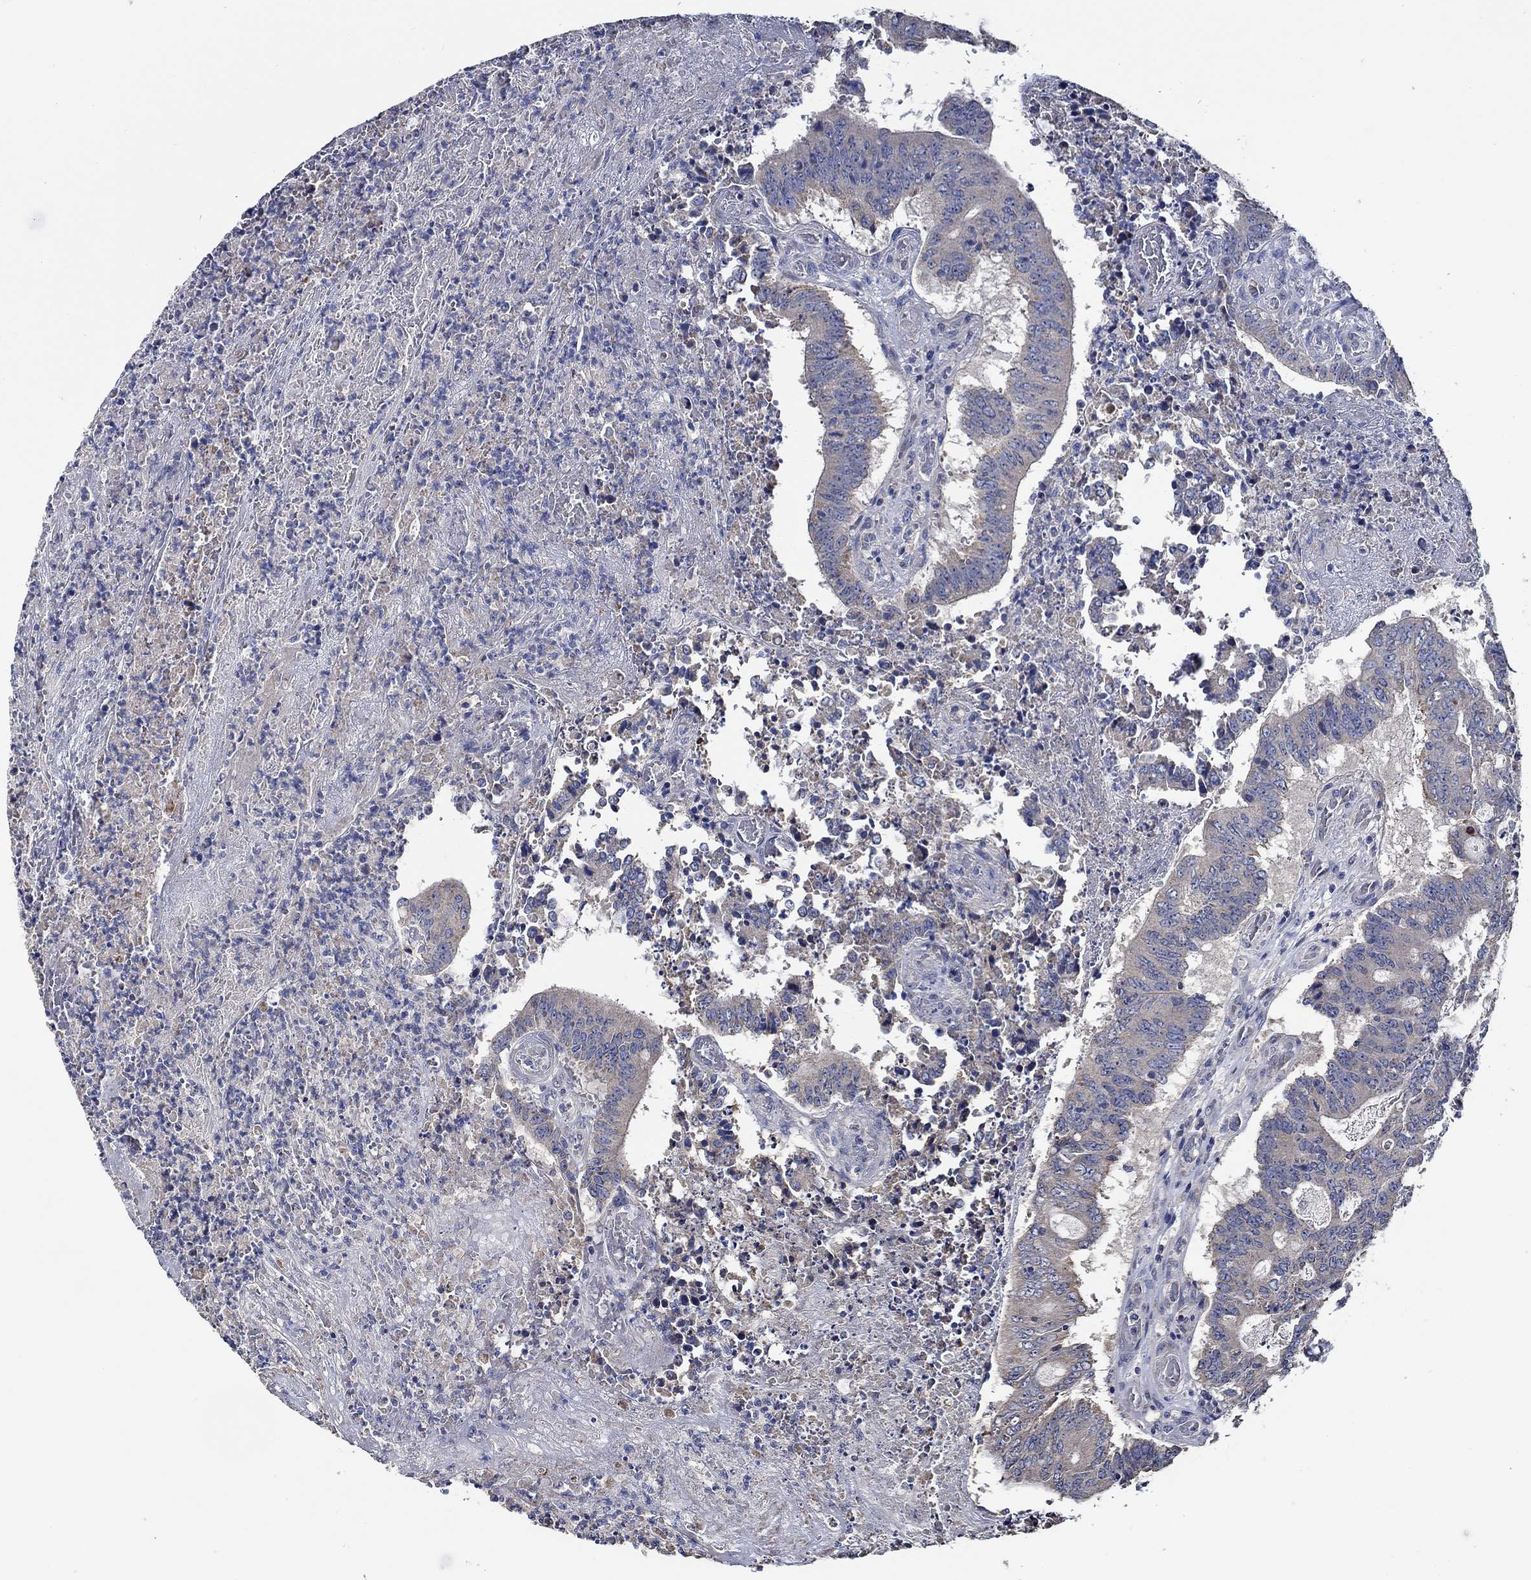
{"staining": {"intensity": "negative", "quantity": "none", "location": "none"}, "tissue": "colorectal cancer", "cell_type": "Tumor cells", "image_type": "cancer", "snomed": [{"axis": "morphology", "description": "Adenocarcinoma, NOS"}, {"axis": "topography", "description": "Colon"}], "caption": "Image shows no protein positivity in tumor cells of adenocarcinoma (colorectal) tissue.", "gene": "WDR53", "patient": {"sex": "female", "age": 70}}